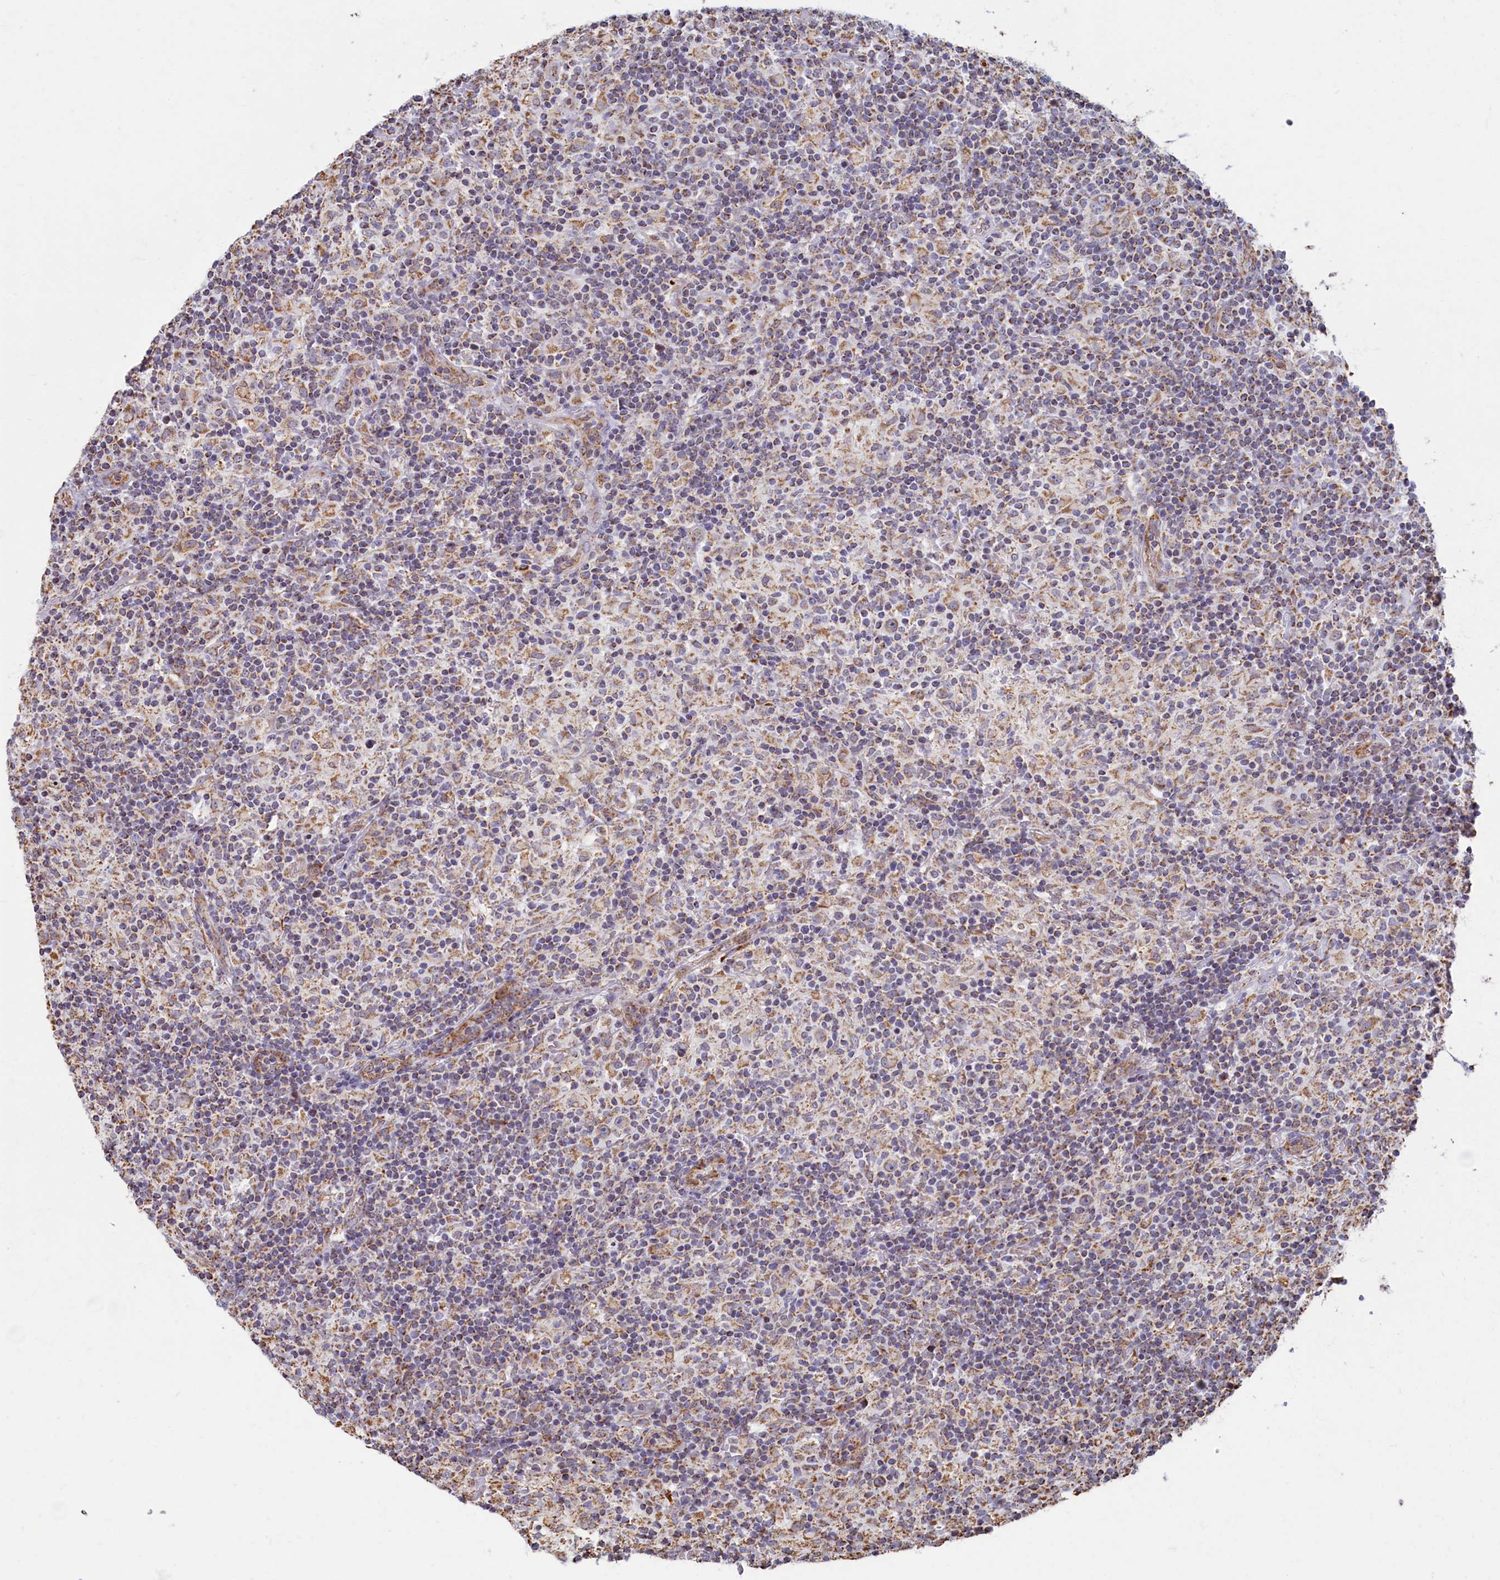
{"staining": {"intensity": "weak", "quantity": "25%-75%", "location": "cytoplasmic/membranous"}, "tissue": "lymphoma", "cell_type": "Tumor cells", "image_type": "cancer", "snomed": [{"axis": "morphology", "description": "Hodgkin's disease, NOS"}, {"axis": "topography", "description": "Lymph node"}], "caption": "There is low levels of weak cytoplasmic/membranous expression in tumor cells of Hodgkin's disease, as demonstrated by immunohistochemical staining (brown color).", "gene": "SPR", "patient": {"sex": "male", "age": 70}}